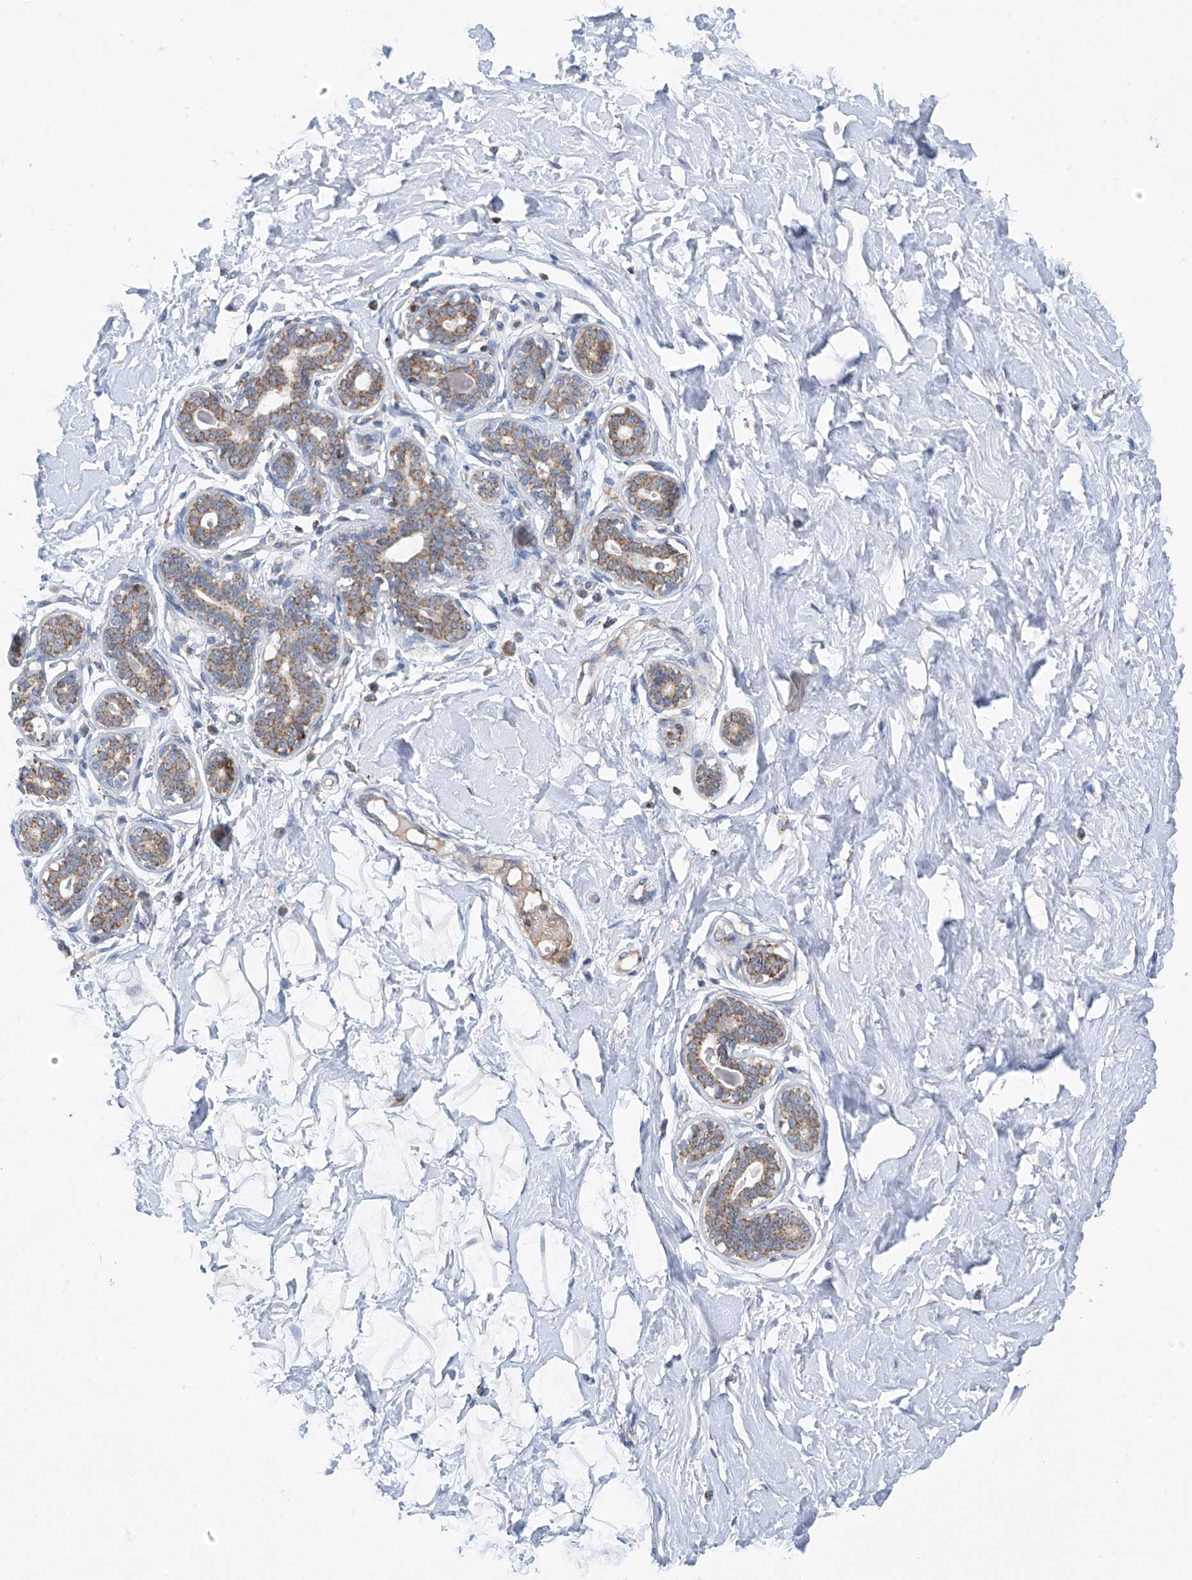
{"staining": {"intensity": "negative", "quantity": "none", "location": "none"}, "tissue": "breast", "cell_type": "Adipocytes", "image_type": "normal", "snomed": [{"axis": "morphology", "description": "Normal tissue, NOS"}, {"axis": "morphology", "description": "Adenoma, NOS"}, {"axis": "topography", "description": "Breast"}], "caption": "Immunohistochemistry (IHC) histopathology image of unremarkable breast: breast stained with DAB (3,3'-diaminobenzidine) reveals no significant protein expression in adipocytes. The staining is performed using DAB brown chromogen with nuclei counter-stained in using hematoxylin.", "gene": "EOMES", "patient": {"sex": "female", "age": 23}}